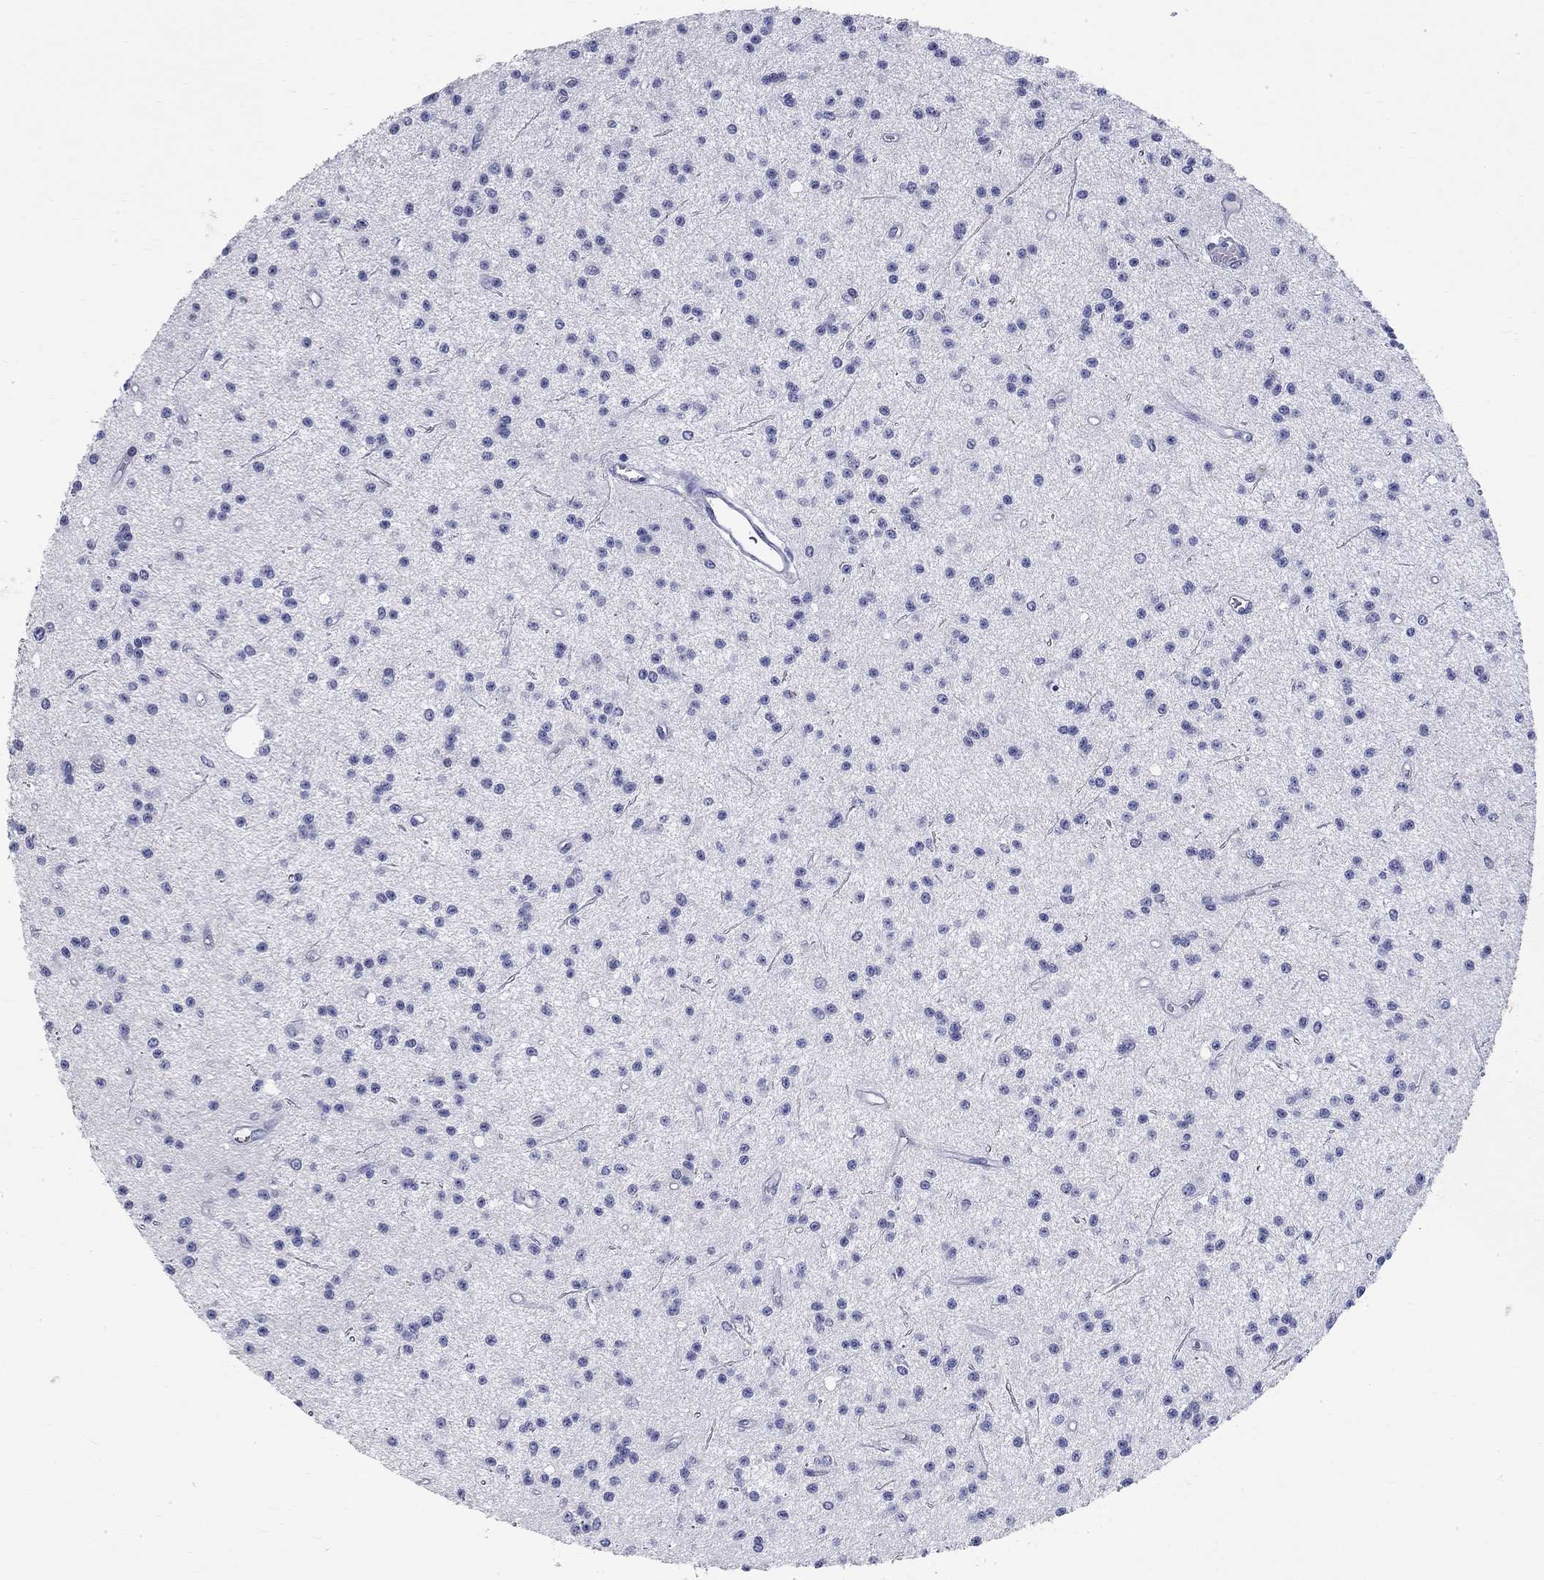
{"staining": {"intensity": "negative", "quantity": "none", "location": "none"}, "tissue": "glioma", "cell_type": "Tumor cells", "image_type": "cancer", "snomed": [{"axis": "morphology", "description": "Glioma, malignant, Low grade"}, {"axis": "topography", "description": "Brain"}], "caption": "Tumor cells are negative for brown protein staining in glioma.", "gene": "PHOX2B", "patient": {"sex": "male", "age": 27}}